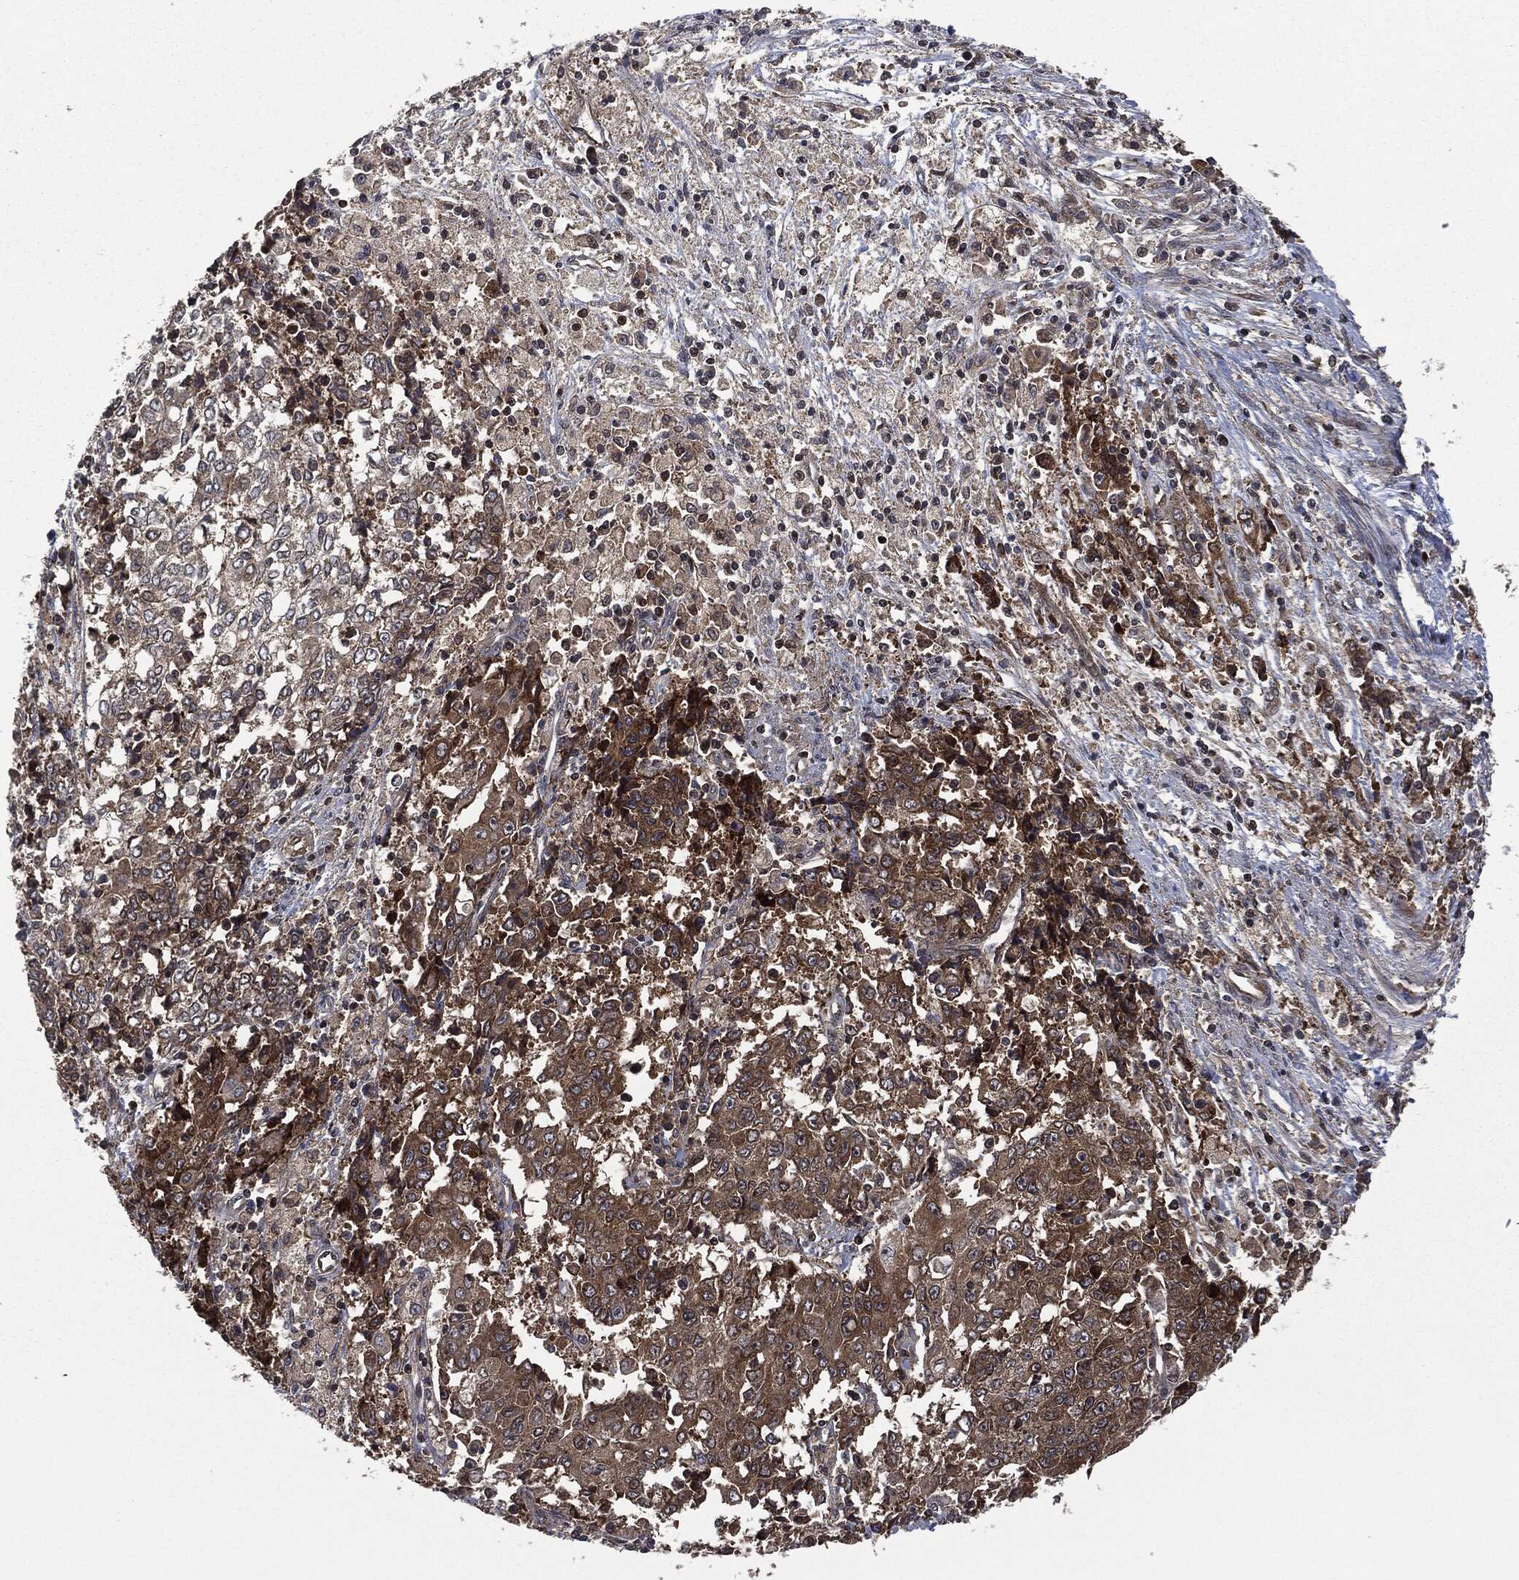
{"staining": {"intensity": "moderate", "quantity": "25%-75%", "location": "cytoplasmic/membranous"}, "tissue": "ovarian cancer", "cell_type": "Tumor cells", "image_type": "cancer", "snomed": [{"axis": "morphology", "description": "Carcinoma, endometroid"}, {"axis": "topography", "description": "Ovary"}], "caption": "Ovarian cancer (endometroid carcinoma) was stained to show a protein in brown. There is medium levels of moderate cytoplasmic/membranous positivity in approximately 25%-75% of tumor cells.", "gene": "HRAS", "patient": {"sex": "female", "age": 42}}